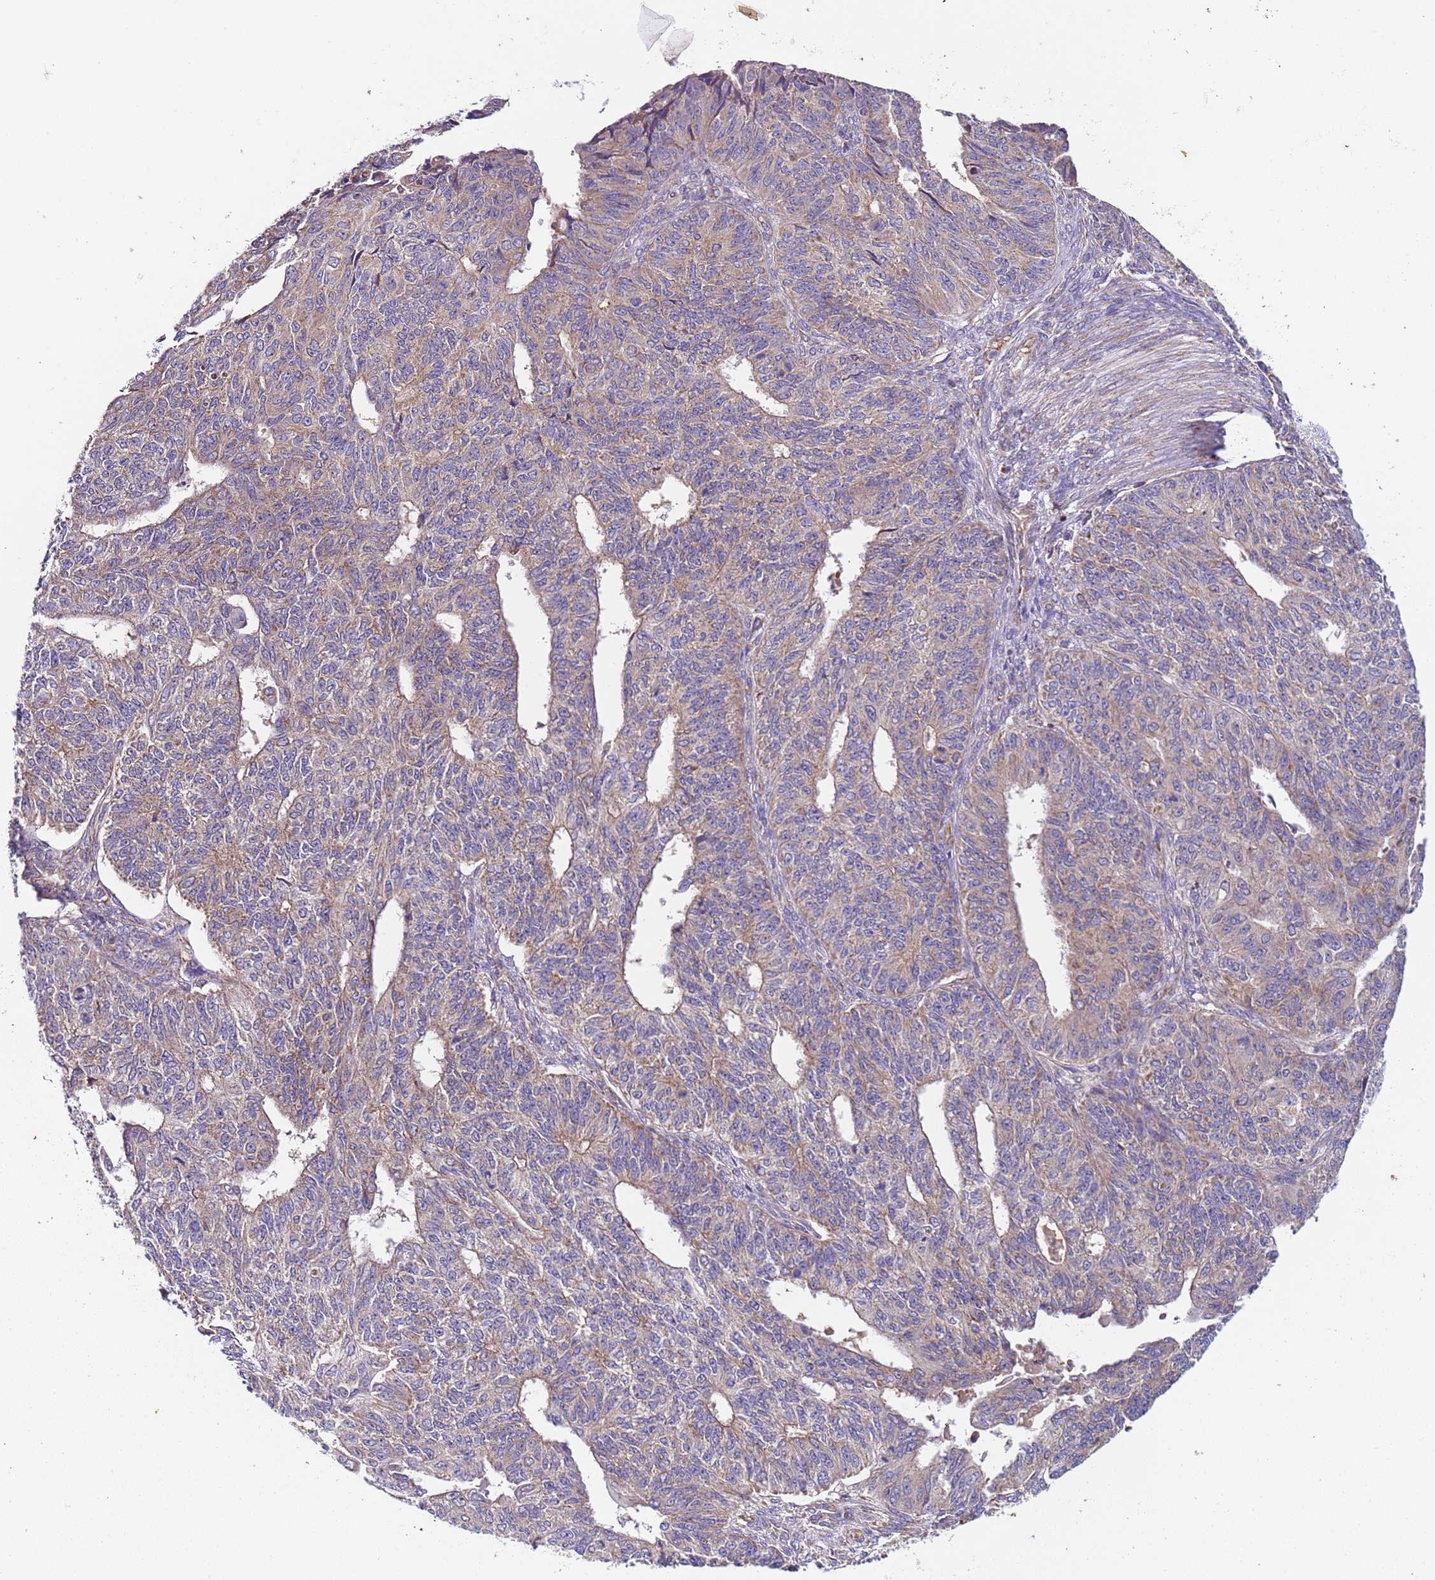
{"staining": {"intensity": "weak", "quantity": "25%-75%", "location": "cytoplasmic/membranous"}, "tissue": "endometrial cancer", "cell_type": "Tumor cells", "image_type": "cancer", "snomed": [{"axis": "morphology", "description": "Adenocarcinoma, NOS"}, {"axis": "topography", "description": "Endometrium"}], "caption": "The histopathology image shows staining of endometrial adenocarcinoma, revealing weak cytoplasmic/membranous protein staining (brown color) within tumor cells.", "gene": "TMEM126A", "patient": {"sex": "female", "age": 32}}